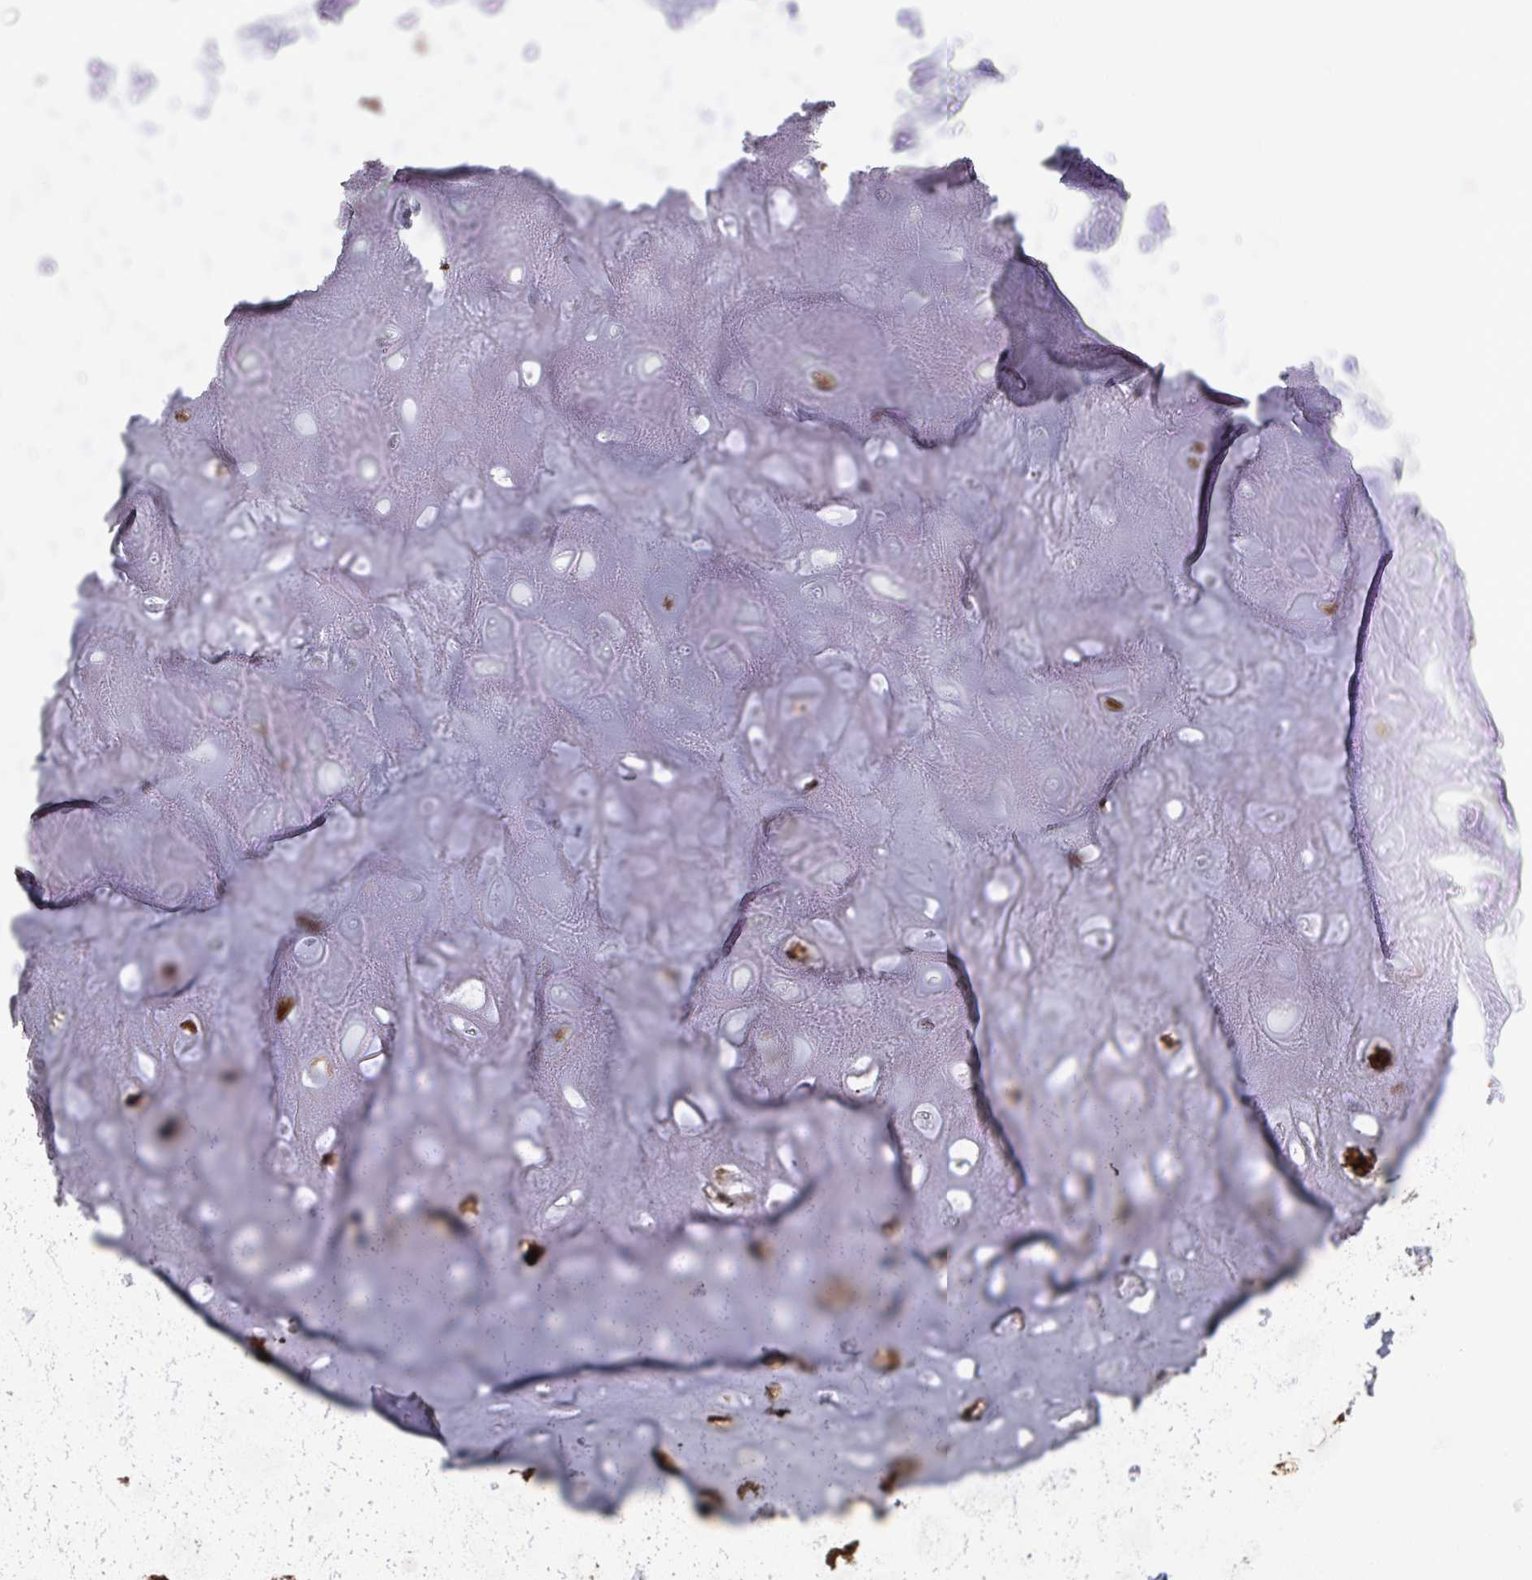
{"staining": {"intensity": "strong", "quantity": "25%-75%", "location": "cytoplasmic/membranous,nuclear"}, "tissue": "soft tissue", "cell_type": "Chondrocytes", "image_type": "normal", "snomed": [{"axis": "morphology", "description": "Normal tissue, NOS"}, {"axis": "topography", "description": "Cartilage tissue"}], "caption": "Protein expression analysis of benign human soft tissue reveals strong cytoplasmic/membranous,nuclear positivity in about 25%-75% of chondrocytes. Nuclei are stained in blue.", "gene": "IDH1", "patient": {"sex": "male", "age": 57}}